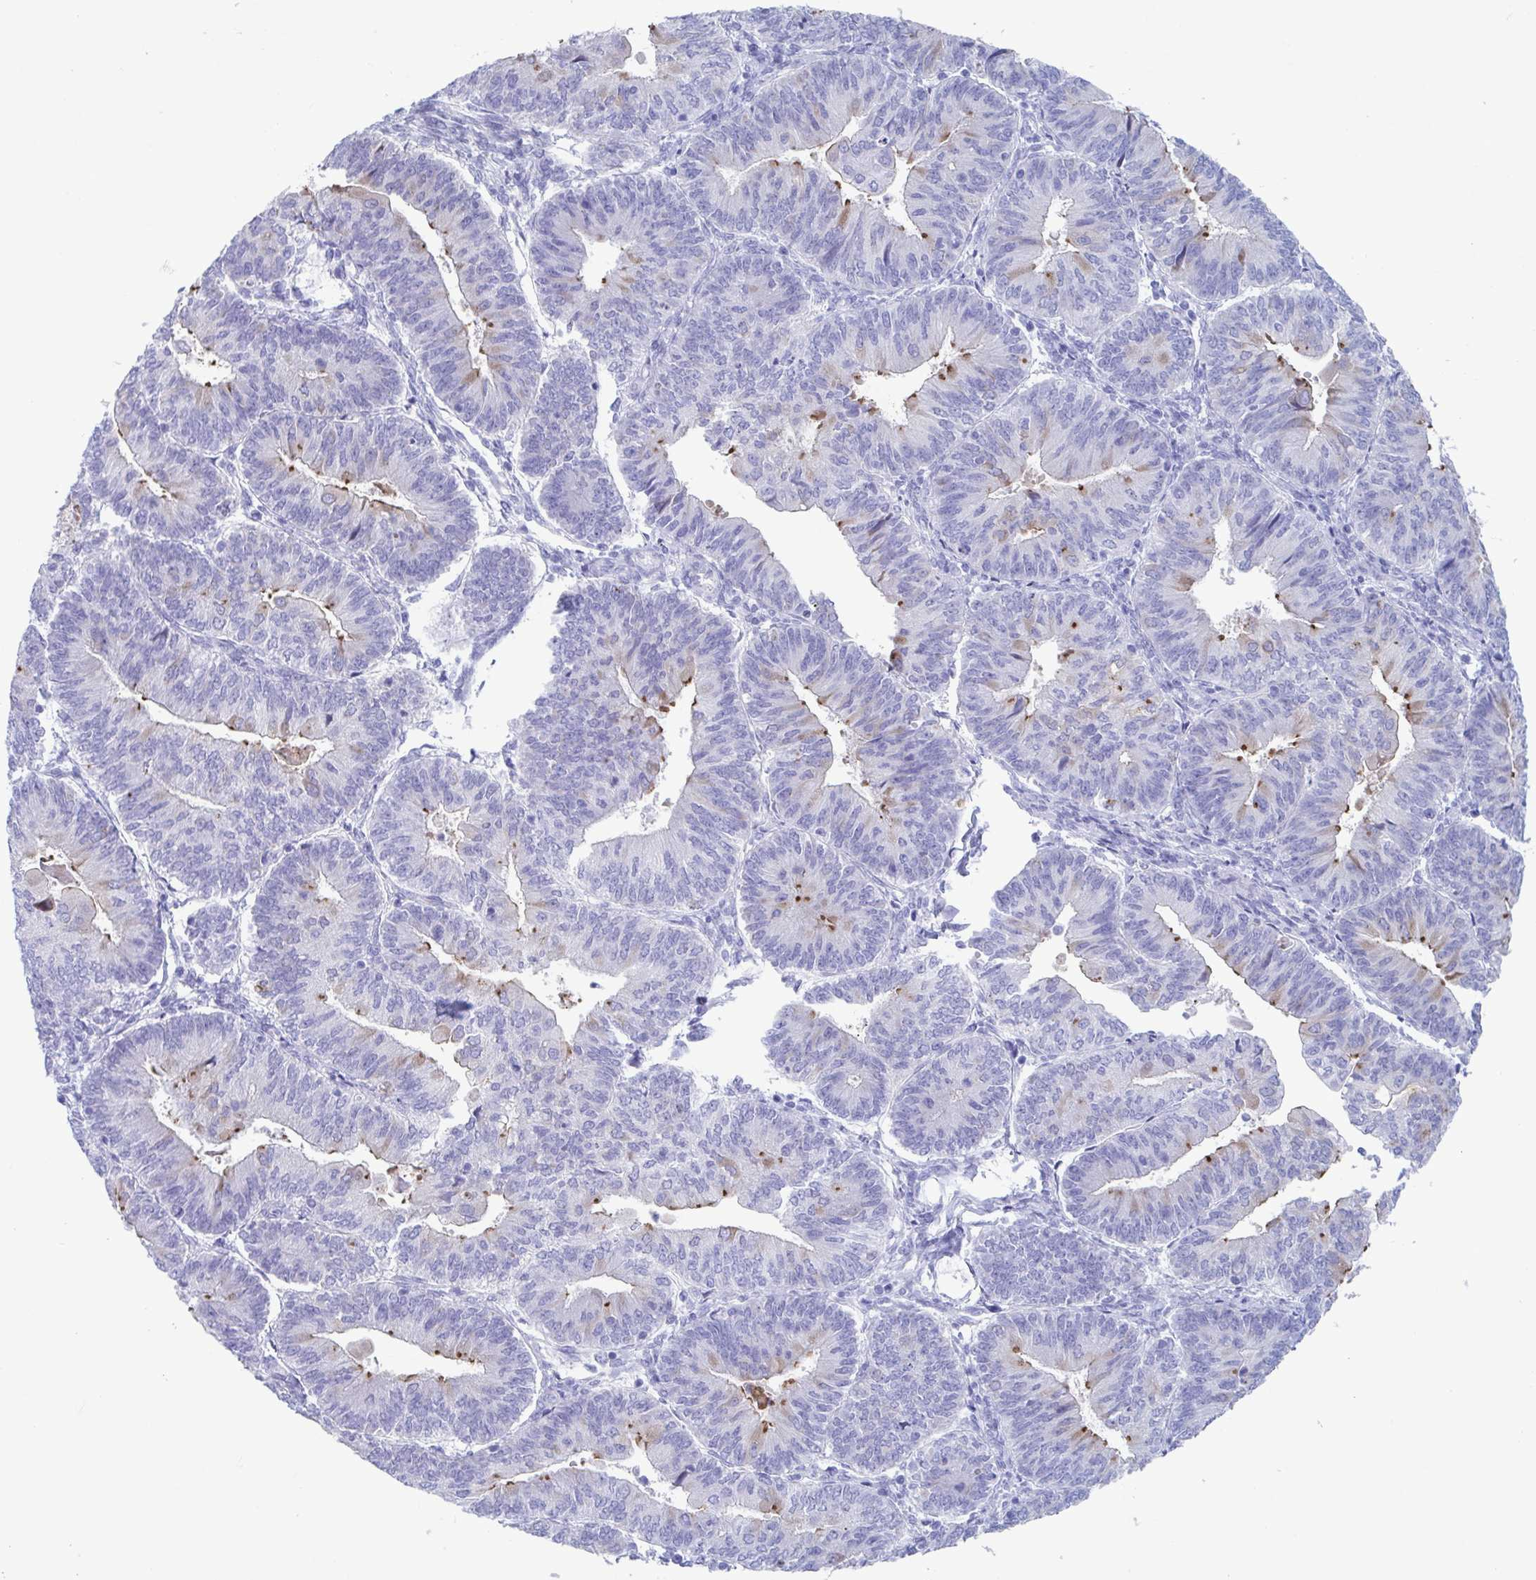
{"staining": {"intensity": "moderate", "quantity": "<25%", "location": "cytoplasmic/membranous"}, "tissue": "endometrial cancer", "cell_type": "Tumor cells", "image_type": "cancer", "snomed": [{"axis": "morphology", "description": "Adenocarcinoma, NOS"}, {"axis": "topography", "description": "Endometrium"}], "caption": "Immunohistochemistry staining of endometrial cancer, which demonstrates low levels of moderate cytoplasmic/membranous staining in approximately <25% of tumor cells indicating moderate cytoplasmic/membranous protein expression. The staining was performed using DAB (brown) for protein detection and nuclei were counterstained in hematoxylin (blue).", "gene": "TTC30B", "patient": {"sex": "female", "age": 65}}